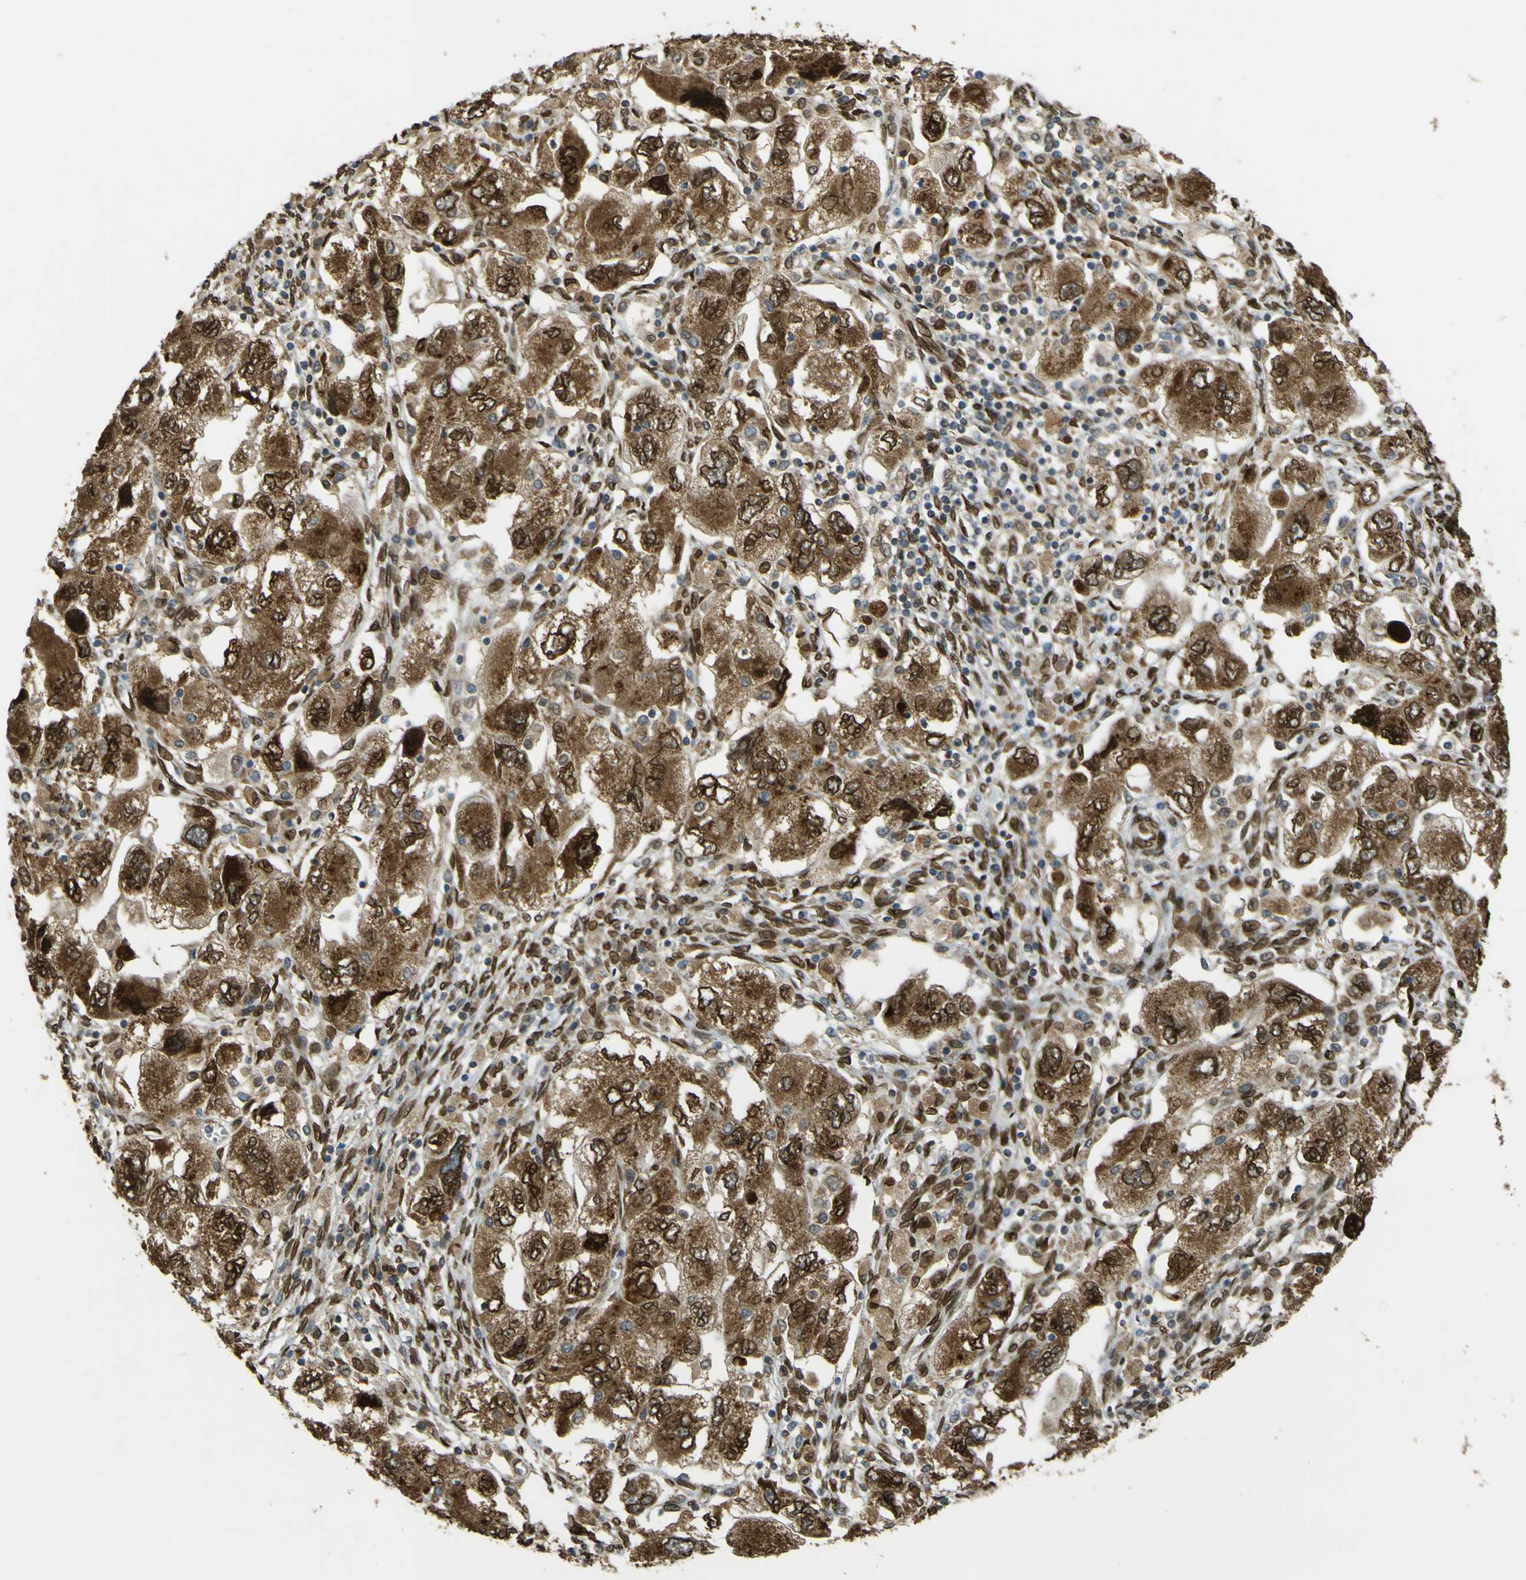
{"staining": {"intensity": "moderate", "quantity": ">75%", "location": "cytoplasmic/membranous,nuclear"}, "tissue": "ovarian cancer", "cell_type": "Tumor cells", "image_type": "cancer", "snomed": [{"axis": "morphology", "description": "Carcinoma, NOS"}, {"axis": "morphology", "description": "Cystadenocarcinoma, serous, NOS"}, {"axis": "topography", "description": "Ovary"}], "caption": "Serous cystadenocarcinoma (ovarian) tissue reveals moderate cytoplasmic/membranous and nuclear expression in about >75% of tumor cells, visualized by immunohistochemistry.", "gene": "GALNT1", "patient": {"sex": "female", "age": 69}}